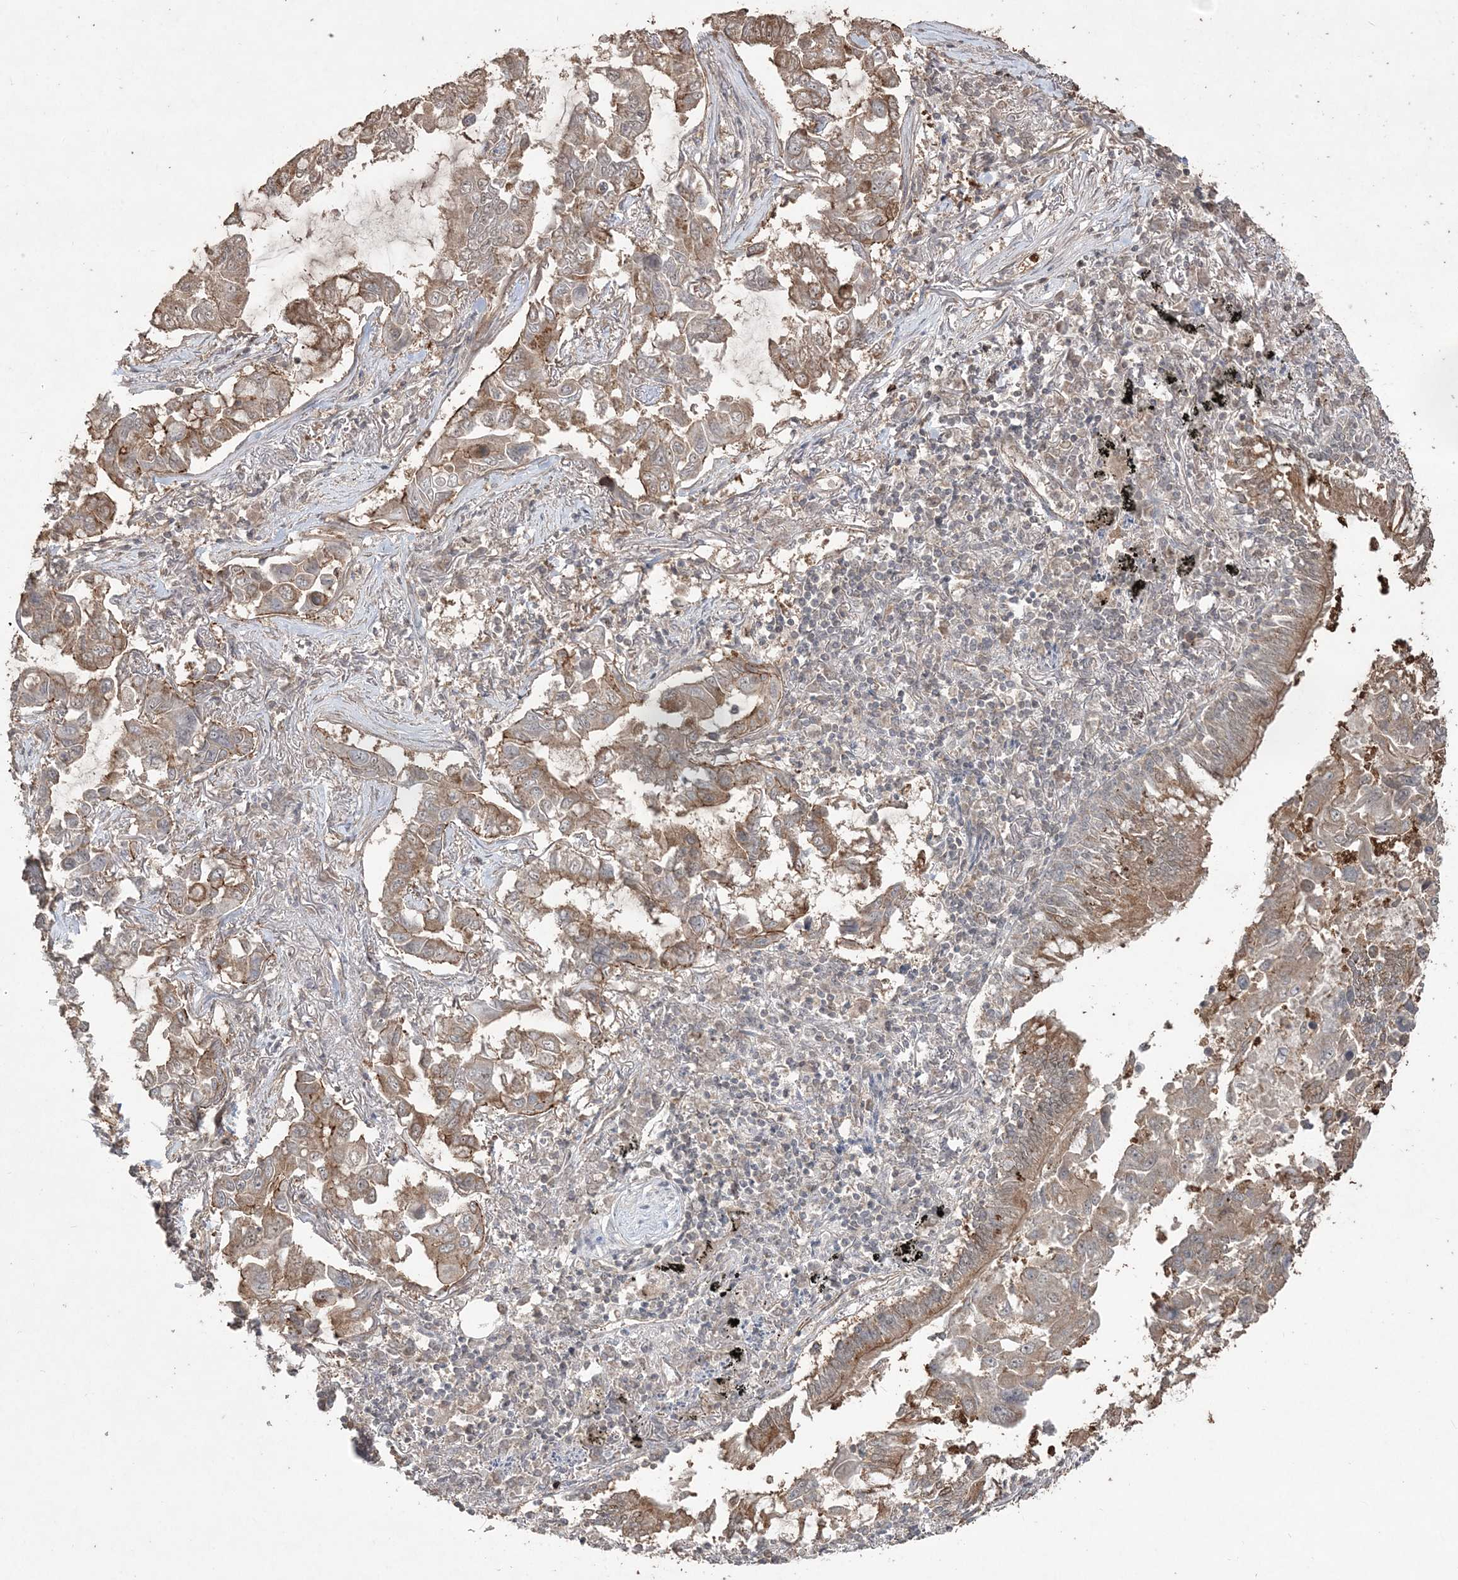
{"staining": {"intensity": "weak", "quantity": ">75%", "location": "cytoplasmic/membranous"}, "tissue": "lung cancer", "cell_type": "Tumor cells", "image_type": "cancer", "snomed": [{"axis": "morphology", "description": "Adenocarcinoma, NOS"}, {"axis": "topography", "description": "Lung"}], "caption": "High-power microscopy captured an immunohistochemistry (IHC) micrograph of lung cancer (adenocarcinoma), revealing weak cytoplasmic/membranous positivity in approximately >75% of tumor cells. The staining is performed using DAB brown chromogen to label protein expression. The nuclei are counter-stained blue using hematoxylin.", "gene": "EHHADH", "patient": {"sex": "male", "age": 64}}